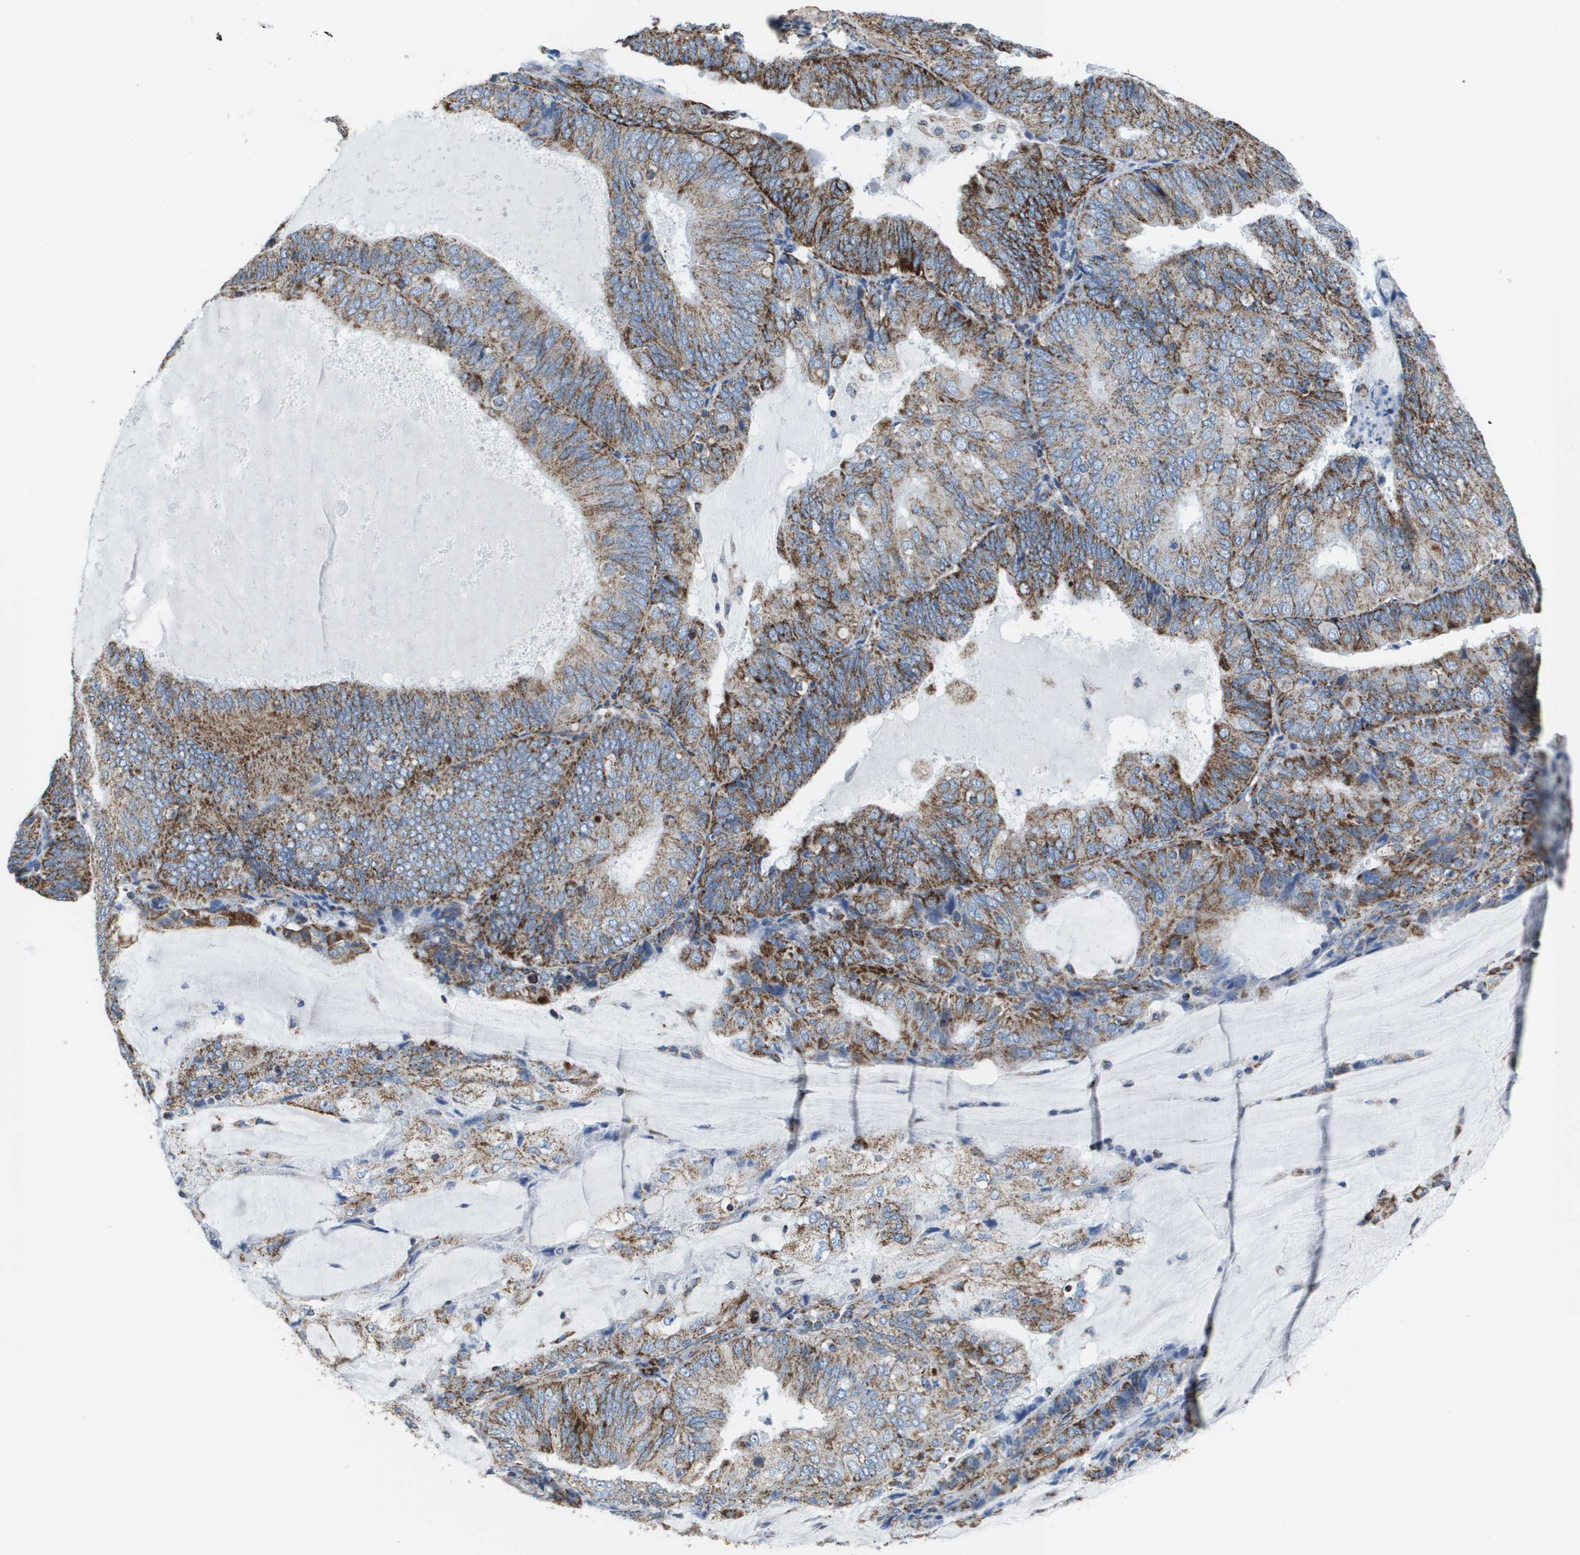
{"staining": {"intensity": "strong", "quantity": "25%-75%", "location": "cytoplasmic/membranous"}, "tissue": "endometrial cancer", "cell_type": "Tumor cells", "image_type": "cancer", "snomed": [{"axis": "morphology", "description": "Adenocarcinoma, NOS"}, {"axis": "topography", "description": "Endometrium"}], "caption": "Protein staining exhibits strong cytoplasmic/membranous expression in about 25%-75% of tumor cells in endometrial cancer.", "gene": "ATP5F1B", "patient": {"sex": "female", "age": 81}}